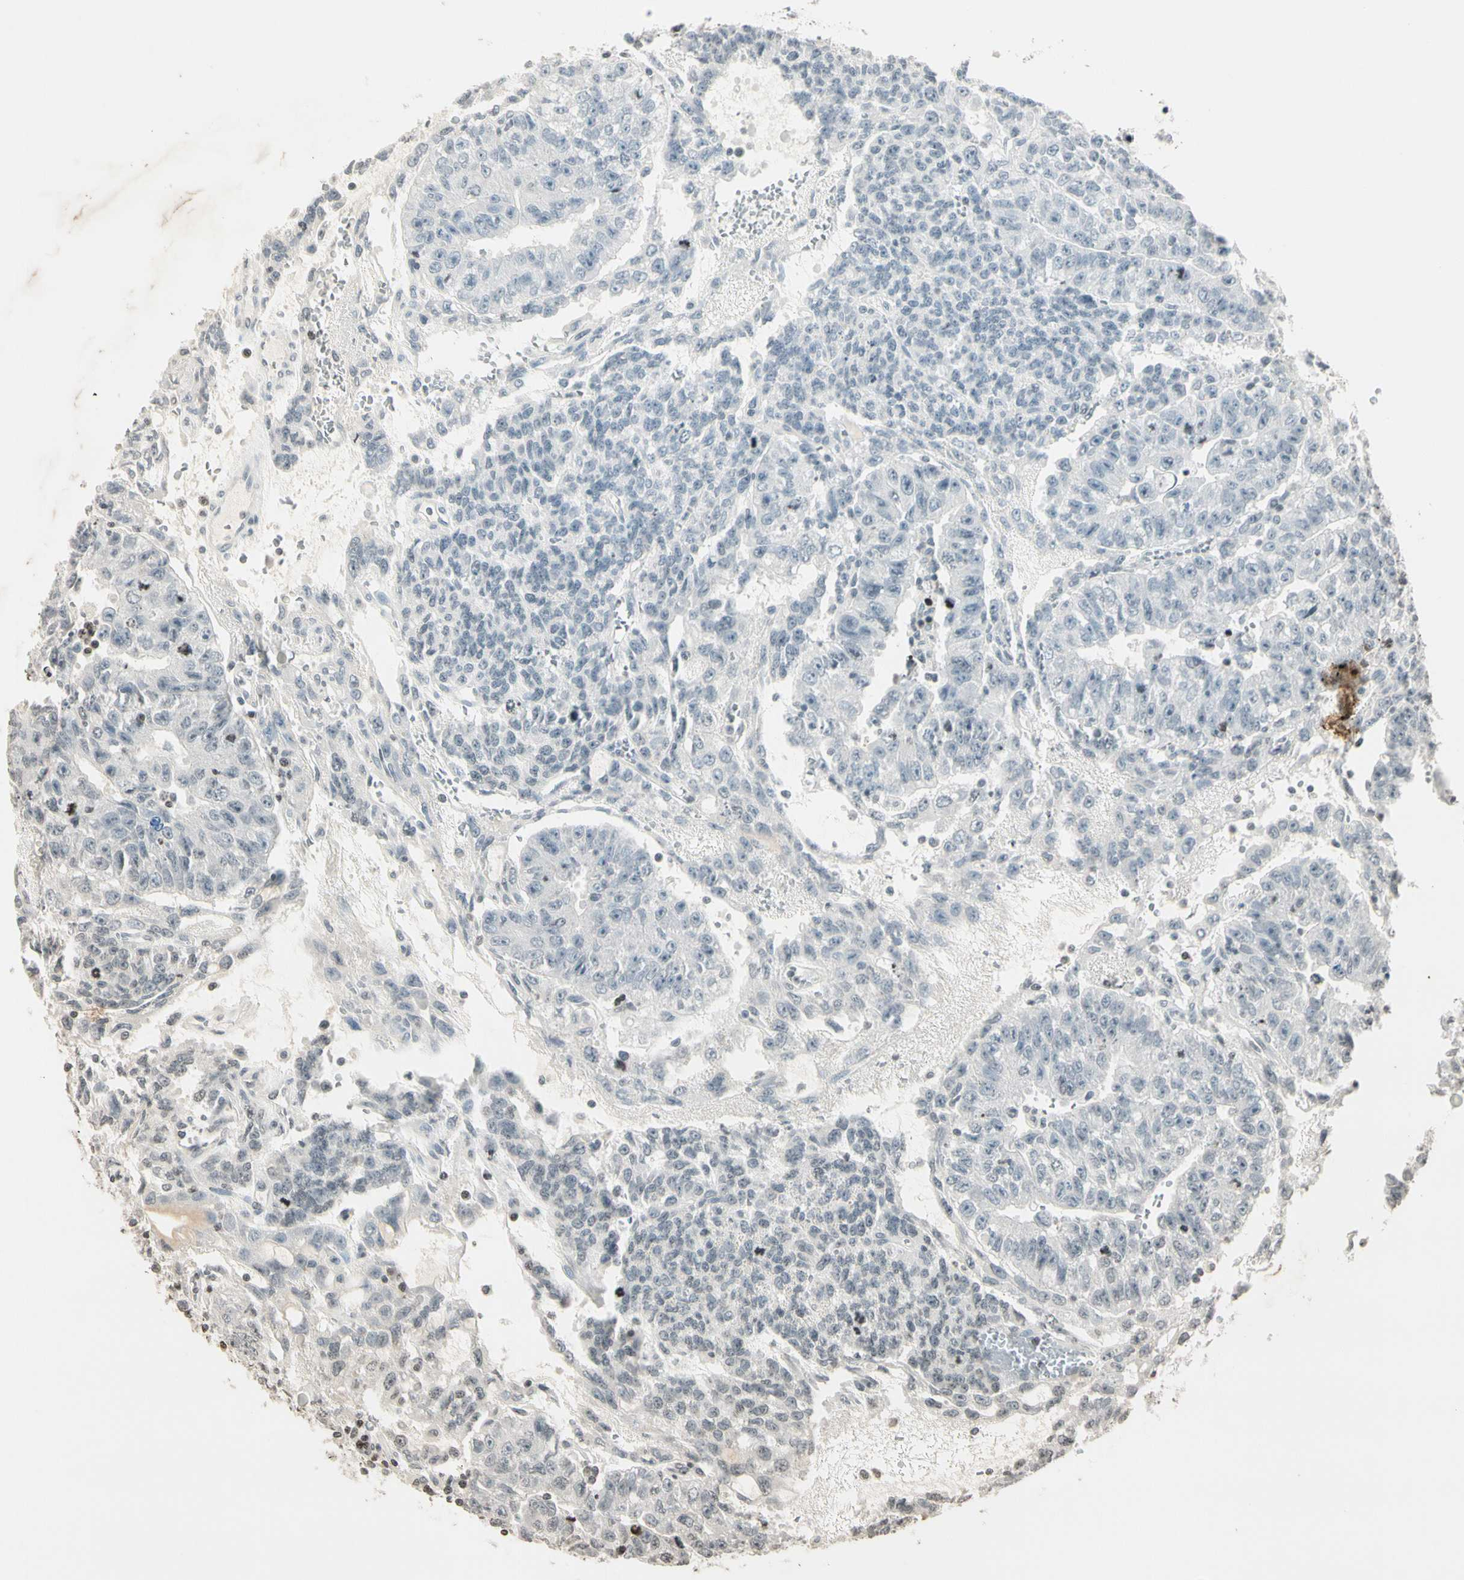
{"staining": {"intensity": "negative", "quantity": "none", "location": "none"}, "tissue": "testis cancer", "cell_type": "Tumor cells", "image_type": "cancer", "snomed": [{"axis": "morphology", "description": "Seminoma, NOS"}, {"axis": "morphology", "description": "Carcinoma, Embryonal, NOS"}, {"axis": "topography", "description": "Testis"}], "caption": "This is an IHC photomicrograph of testis embryonal carcinoma. There is no expression in tumor cells.", "gene": "TOP1", "patient": {"sex": "male", "age": 52}}